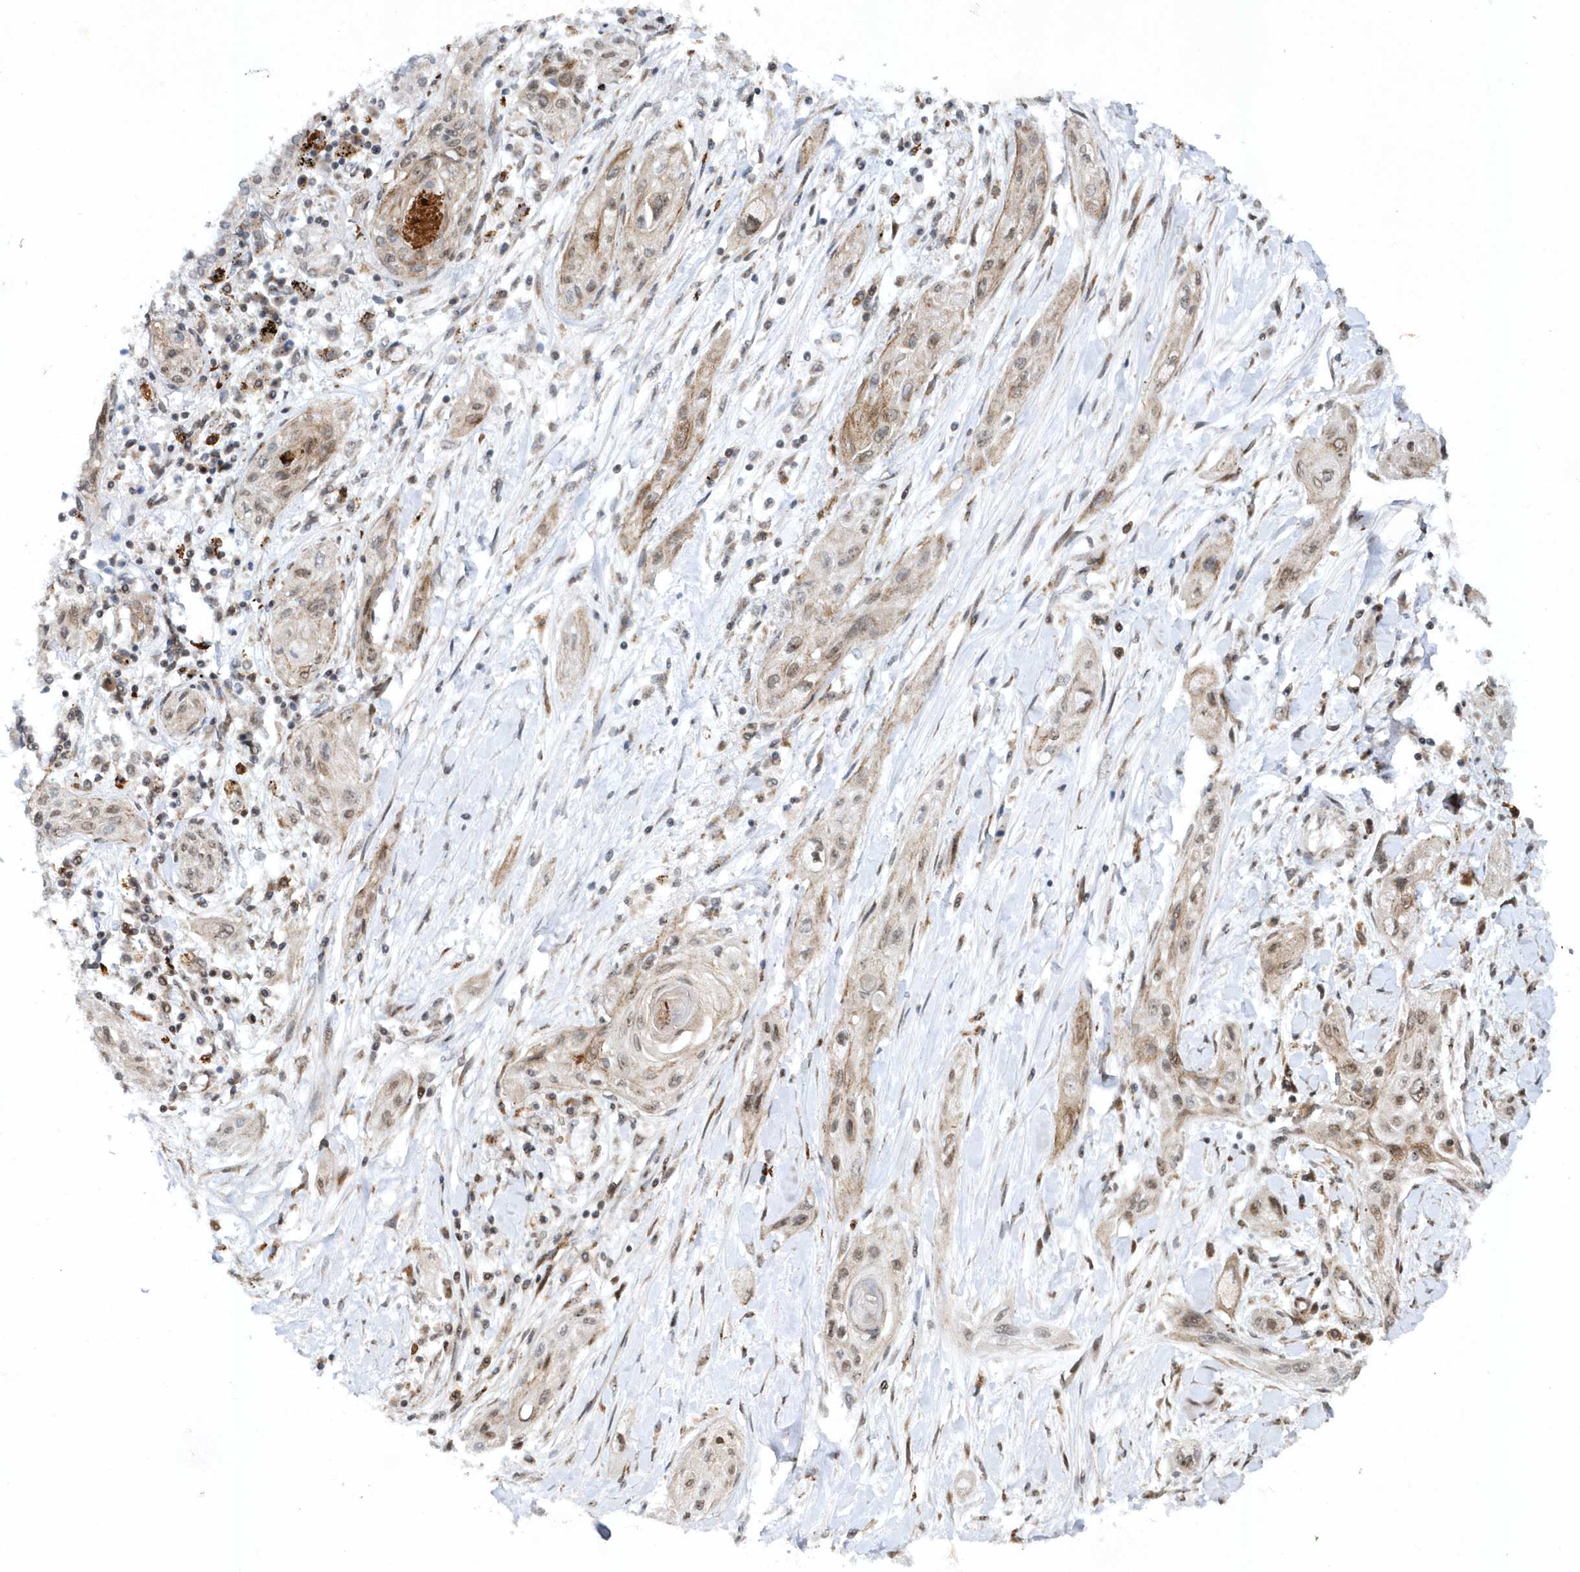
{"staining": {"intensity": "weak", "quantity": "<25%", "location": "cytoplasmic/membranous,nuclear"}, "tissue": "lung cancer", "cell_type": "Tumor cells", "image_type": "cancer", "snomed": [{"axis": "morphology", "description": "Squamous cell carcinoma, NOS"}, {"axis": "topography", "description": "Lung"}], "caption": "Tumor cells show no significant protein positivity in squamous cell carcinoma (lung).", "gene": "SOWAHB", "patient": {"sex": "female", "age": 47}}